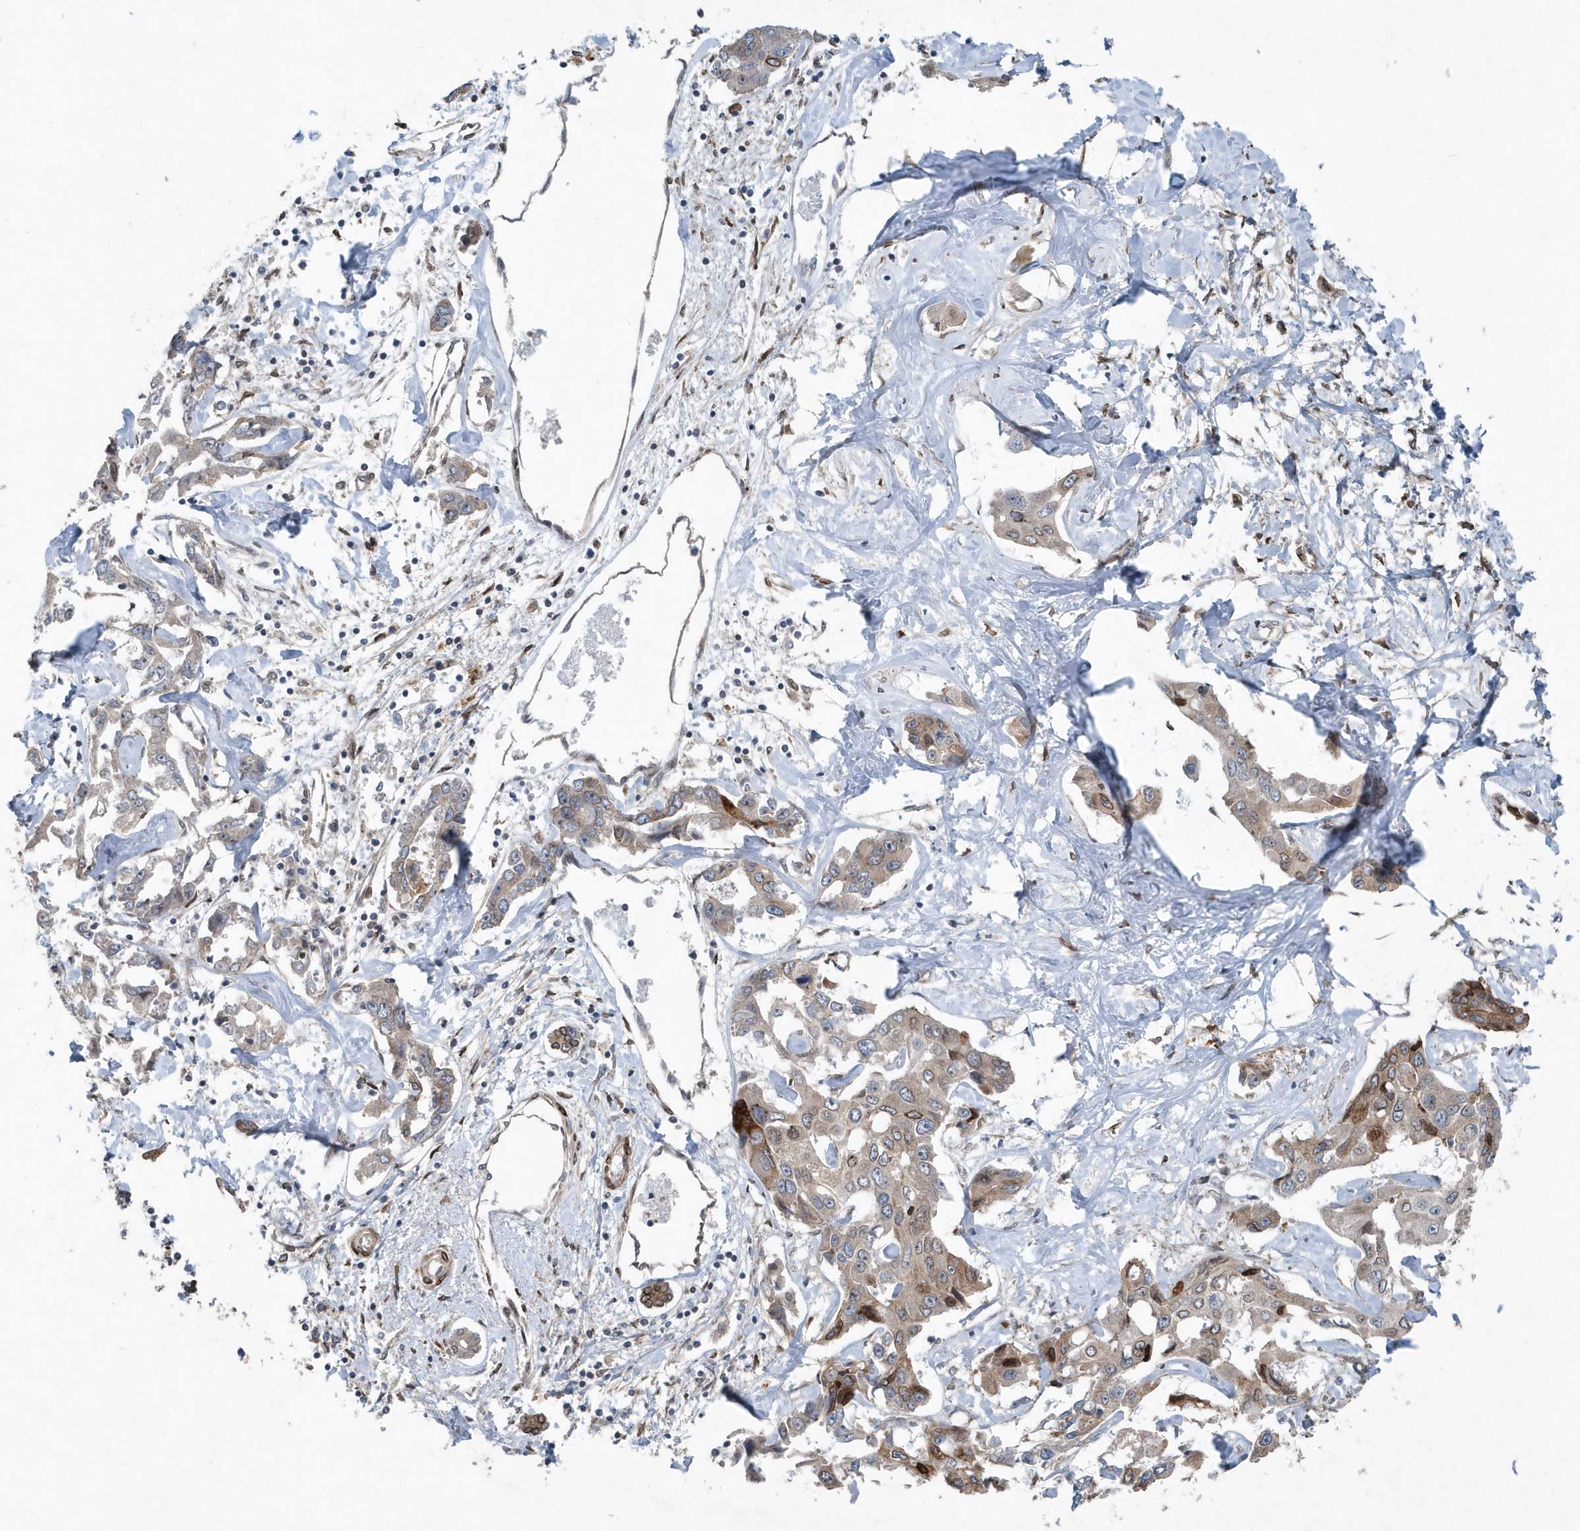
{"staining": {"intensity": "weak", "quantity": "<25%", "location": "cytoplasmic/membranous"}, "tissue": "liver cancer", "cell_type": "Tumor cells", "image_type": "cancer", "snomed": [{"axis": "morphology", "description": "Cholangiocarcinoma"}, {"axis": "topography", "description": "Liver"}], "caption": "Tumor cells are negative for brown protein staining in liver cancer. (Immunohistochemistry, brightfield microscopy, high magnification).", "gene": "MCC", "patient": {"sex": "male", "age": 59}}